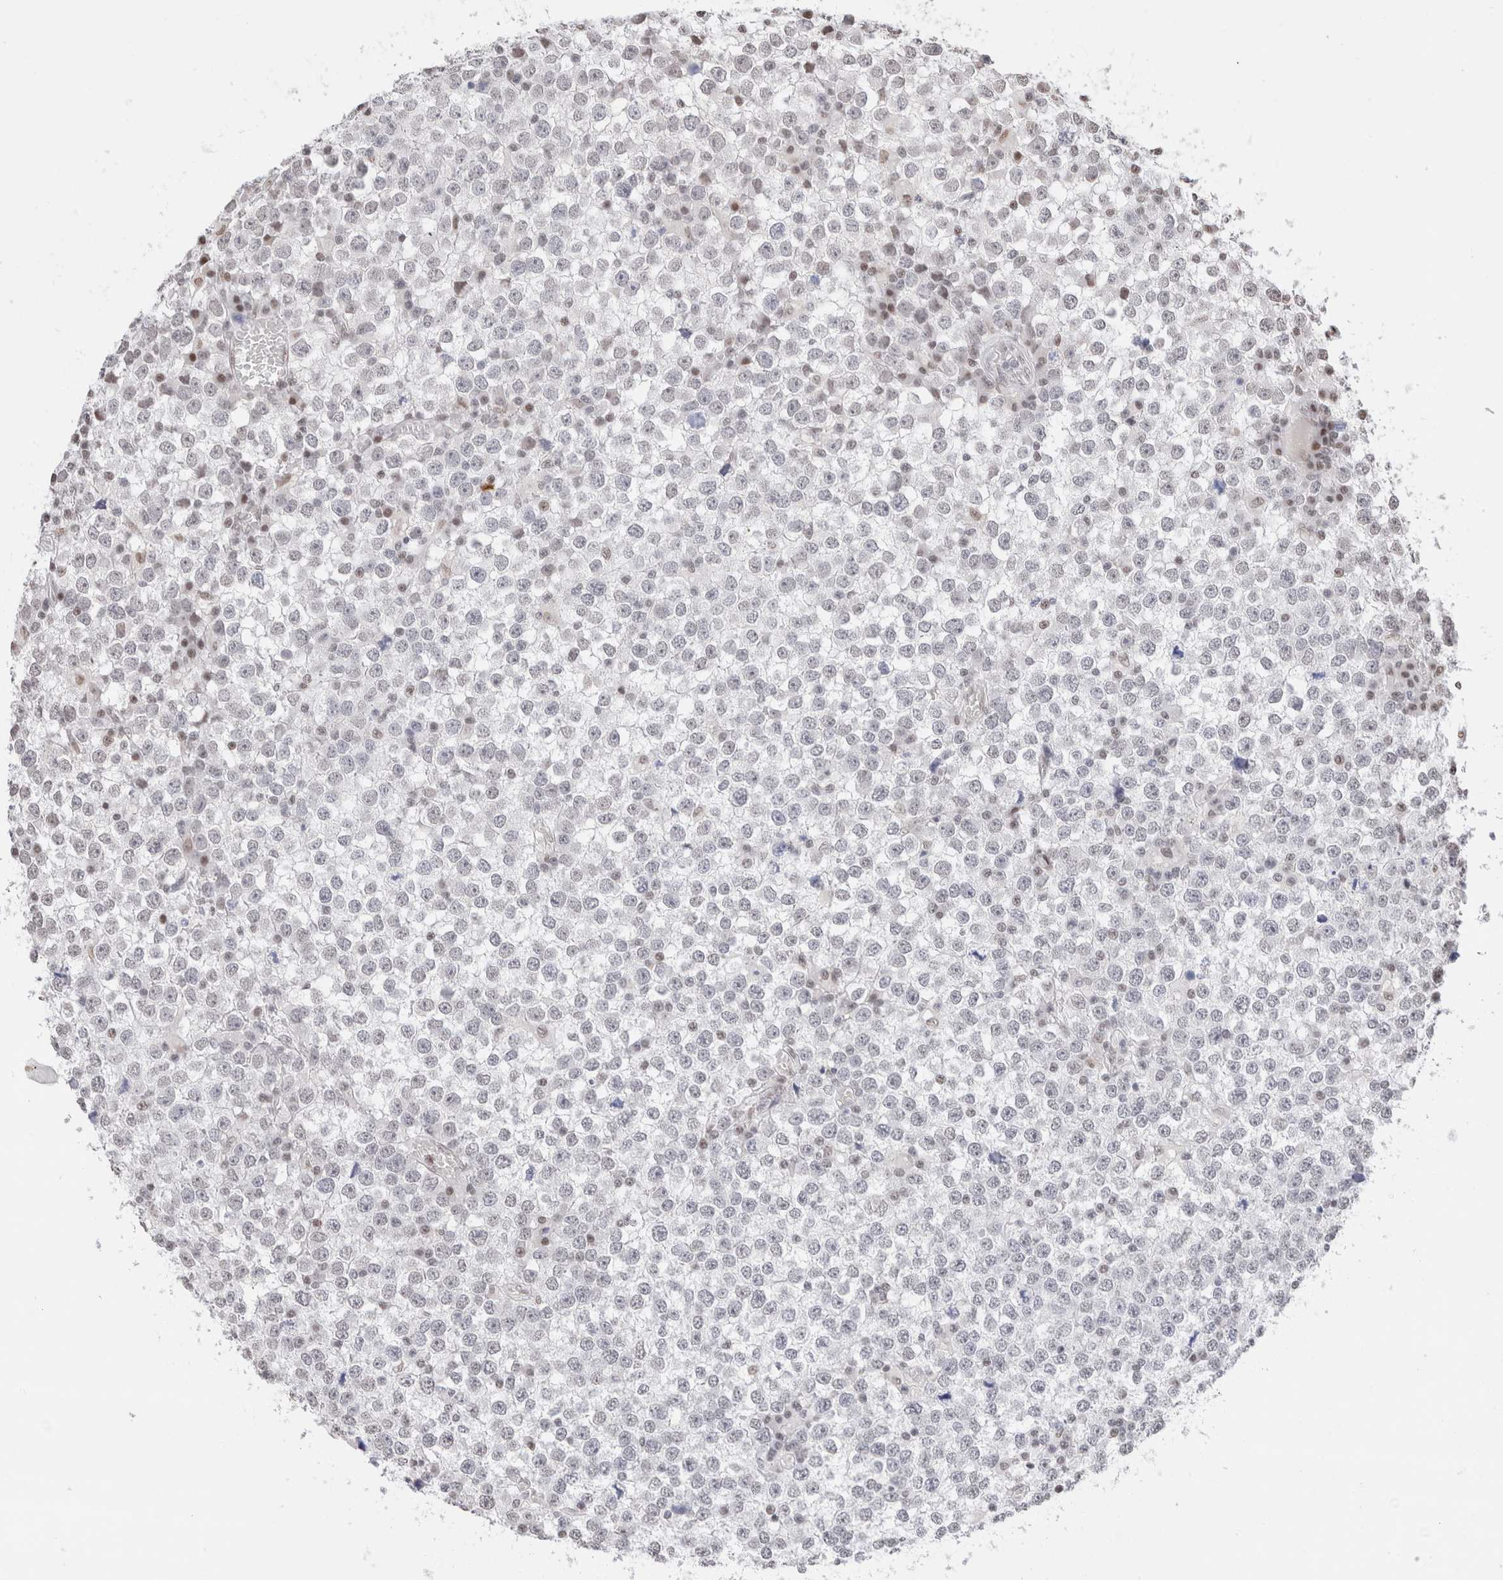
{"staining": {"intensity": "negative", "quantity": "none", "location": "none"}, "tissue": "testis cancer", "cell_type": "Tumor cells", "image_type": "cancer", "snomed": [{"axis": "morphology", "description": "Seminoma, NOS"}, {"axis": "topography", "description": "Testis"}], "caption": "Immunohistochemistry (IHC) photomicrograph of seminoma (testis) stained for a protein (brown), which displays no staining in tumor cells.", "gene": "SUPT3H", "patient": {"sex": "male", "age": 65}}